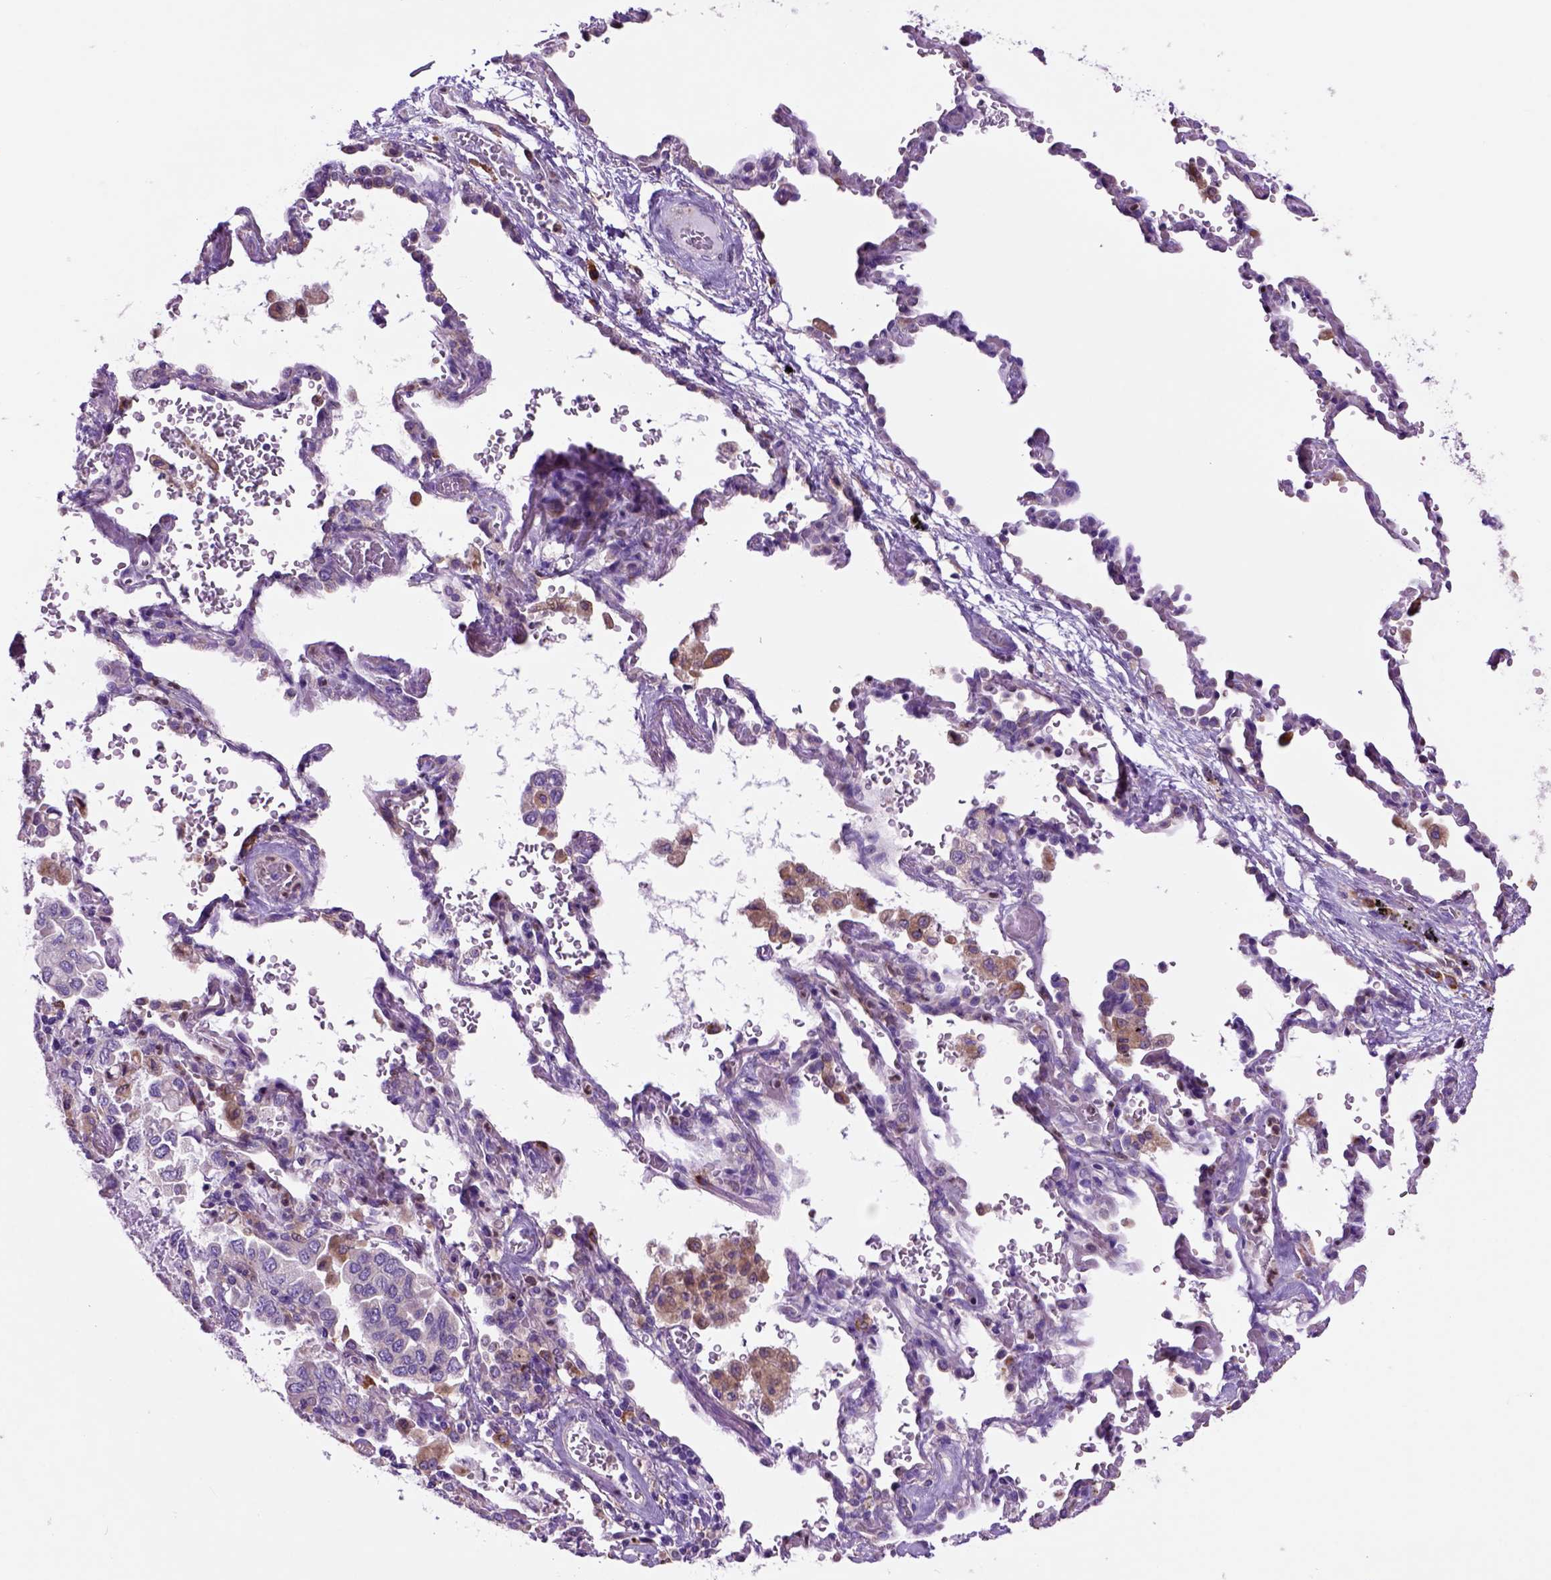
{"staining": {"intensity": "negative", "quantity": "none", "location": "none"}, "tissue": "lung cancer", "cell_type": "Tumor cells", "image_type": "cancer", "snomed": [{"axis": "morphology", "description": "Aneuploidy"}, {"axis": "morphology", "description": "Adenocarcinoma, NOS"}, {"axis": "morphology", "description": "Adenocarcinoma, metastatic, NOS"}, {"axis": "topography", "description": "Lymph node"}, {"axis": "topography", "description": "Lung"}], "caption": "Immunohistochemistry (IHC) photomicrograph of neoplastic tissue: lung adenocarcinoma stained with DAB (3,3'-diaminobenzidine) exhibits no significant protein staining in tumor cells.", "gene": "PIAS3", "patient": {"sex": "female", "age": 48}}